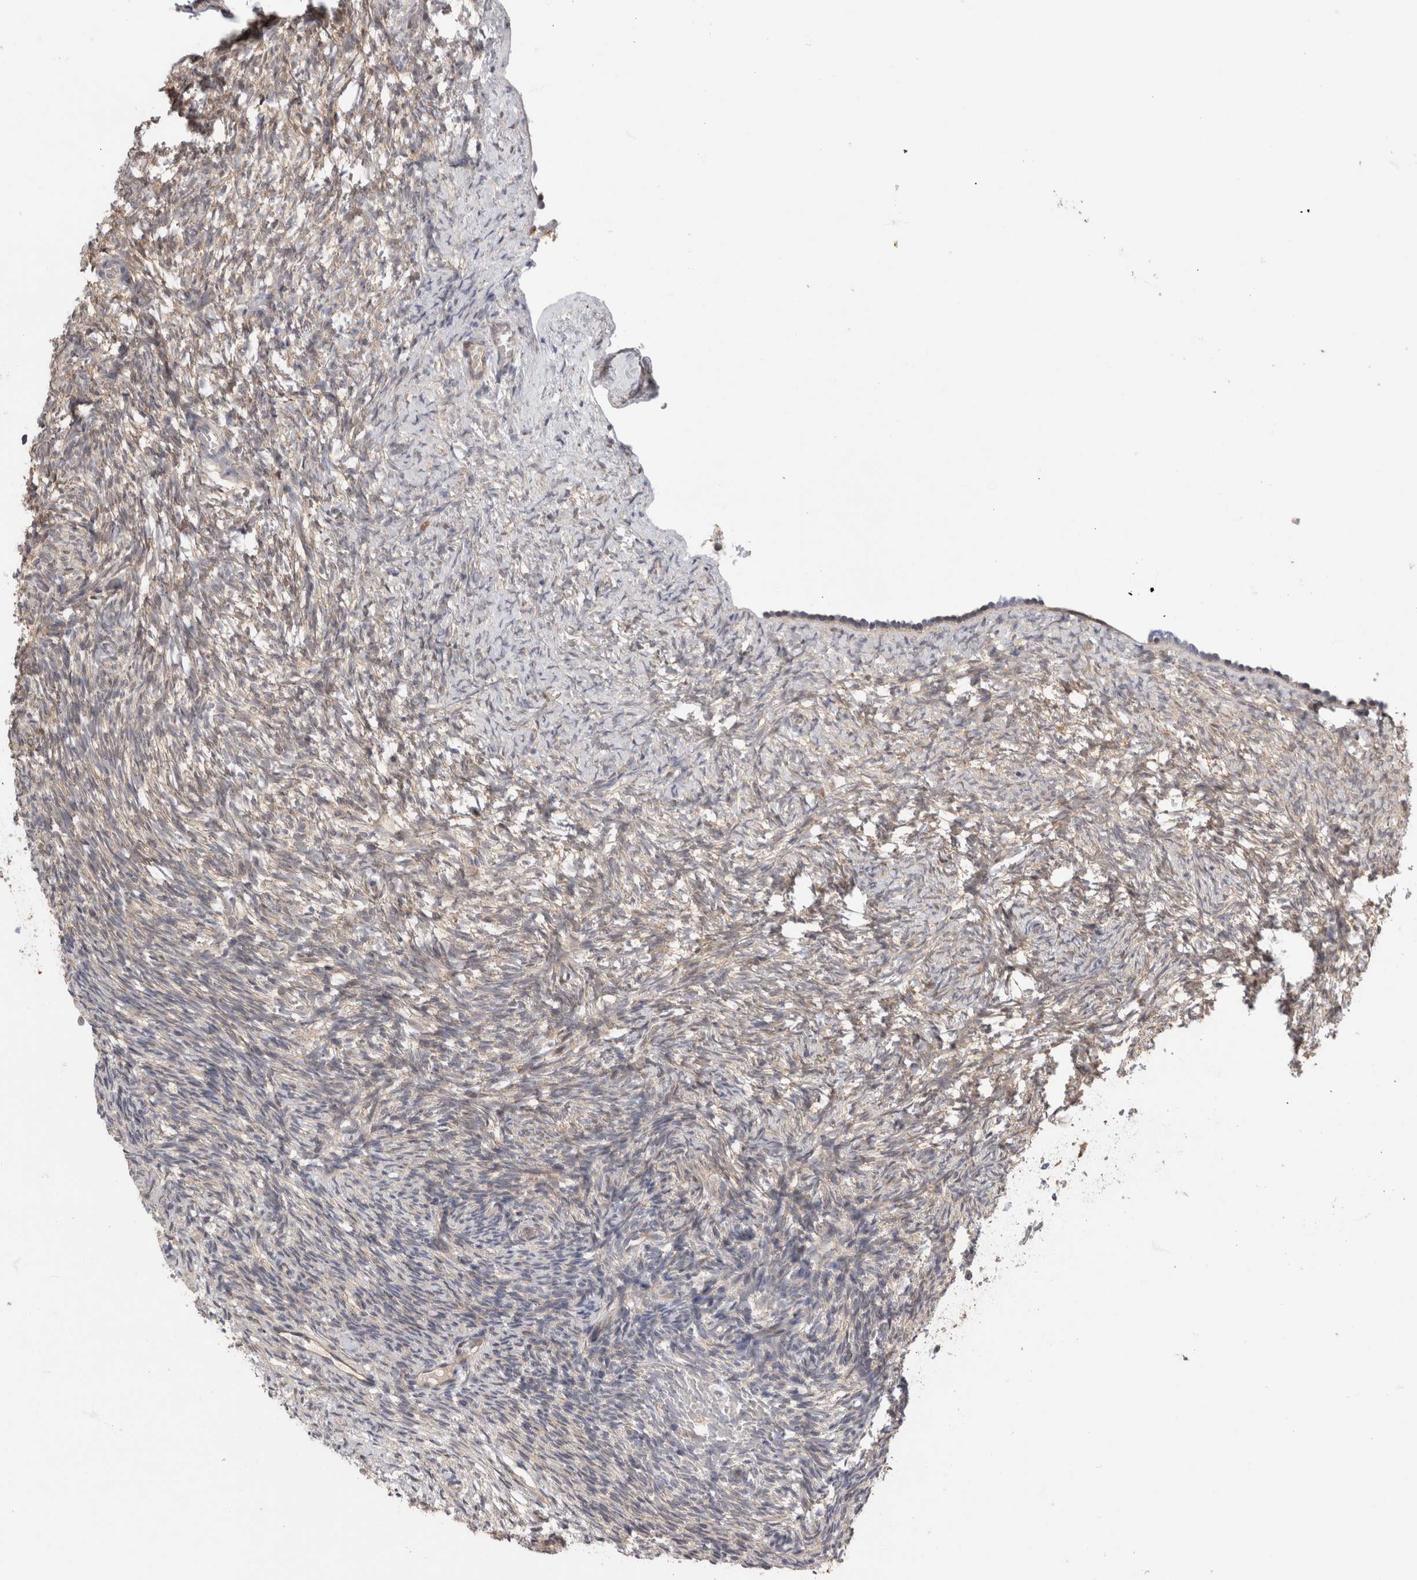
{"staining": {"intensity": "weak", "quantity": "25%-75%", "location": "cytoplasmic/membranous"}, "tissue": "ovary", "cell_type": "Ovarian stroma cells", "image_type": "normal", "snomed": [{"axis": "morphology", "description": "Normal tissue, NOS"}, {"axis": "topography", "description": "Ovary"}], "caption": "Ovary was stained to show a protein in brown. There is low levels of weak cytoplasmic/membranous expression in about 25%-75% of ovarian stroma cells. Immunohistochemistry (ihc) stains the protein in brown and the nuclei are stained blue.", "gene": "PGM1", "patient": {"sex": "female", "age": 34}}